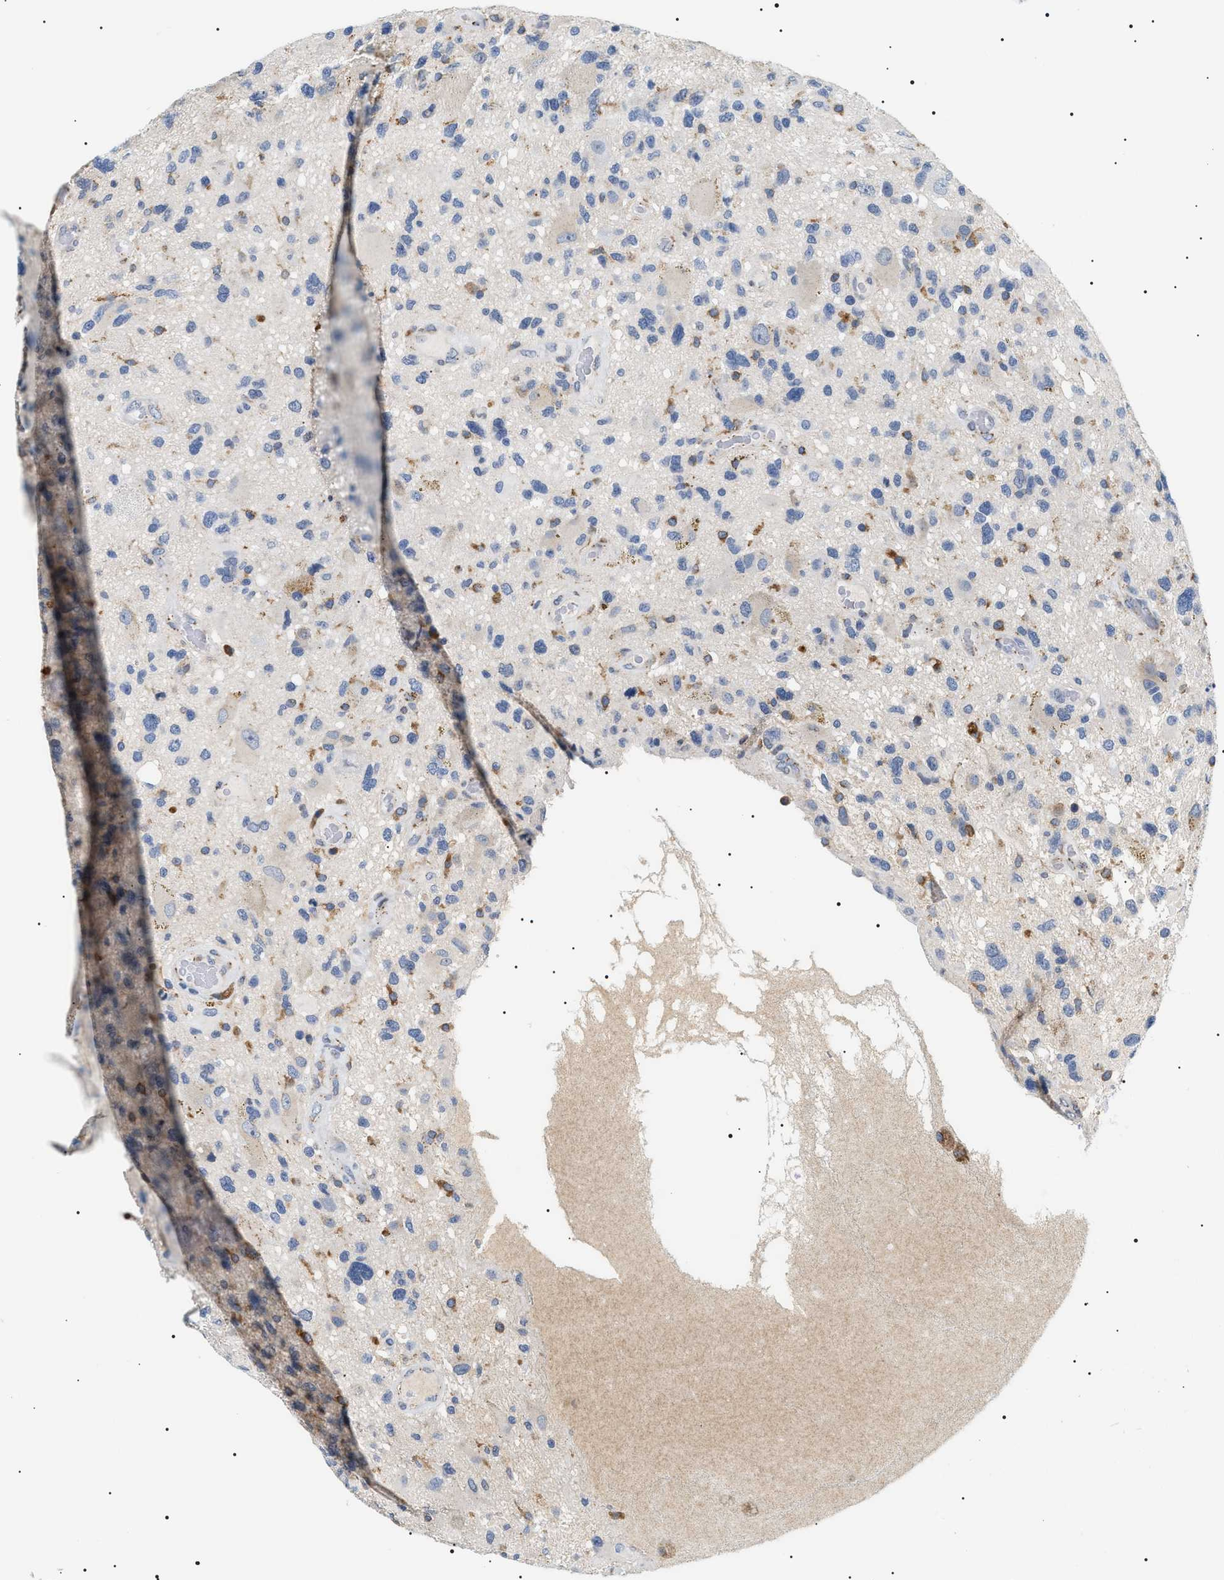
{"staining": {"intensity": "weak", "quantity": "<25%", "location": "cytoplasmic/membranous"}, "tissue": "glioma", "cell_type": "Tumor cells", "image_type": "cancer", "snomed": [{"axis": "morphology", "description": "Glioma, malignant, High grade"}, {"axis": "topography", "description": "Brain"}], "caption": "DAB immunohistochemical staining of glioma exhibits no significant expression in tumor cells.", "gene": "HSD17B11", "patient": {"sex": "male", "age": 33}}